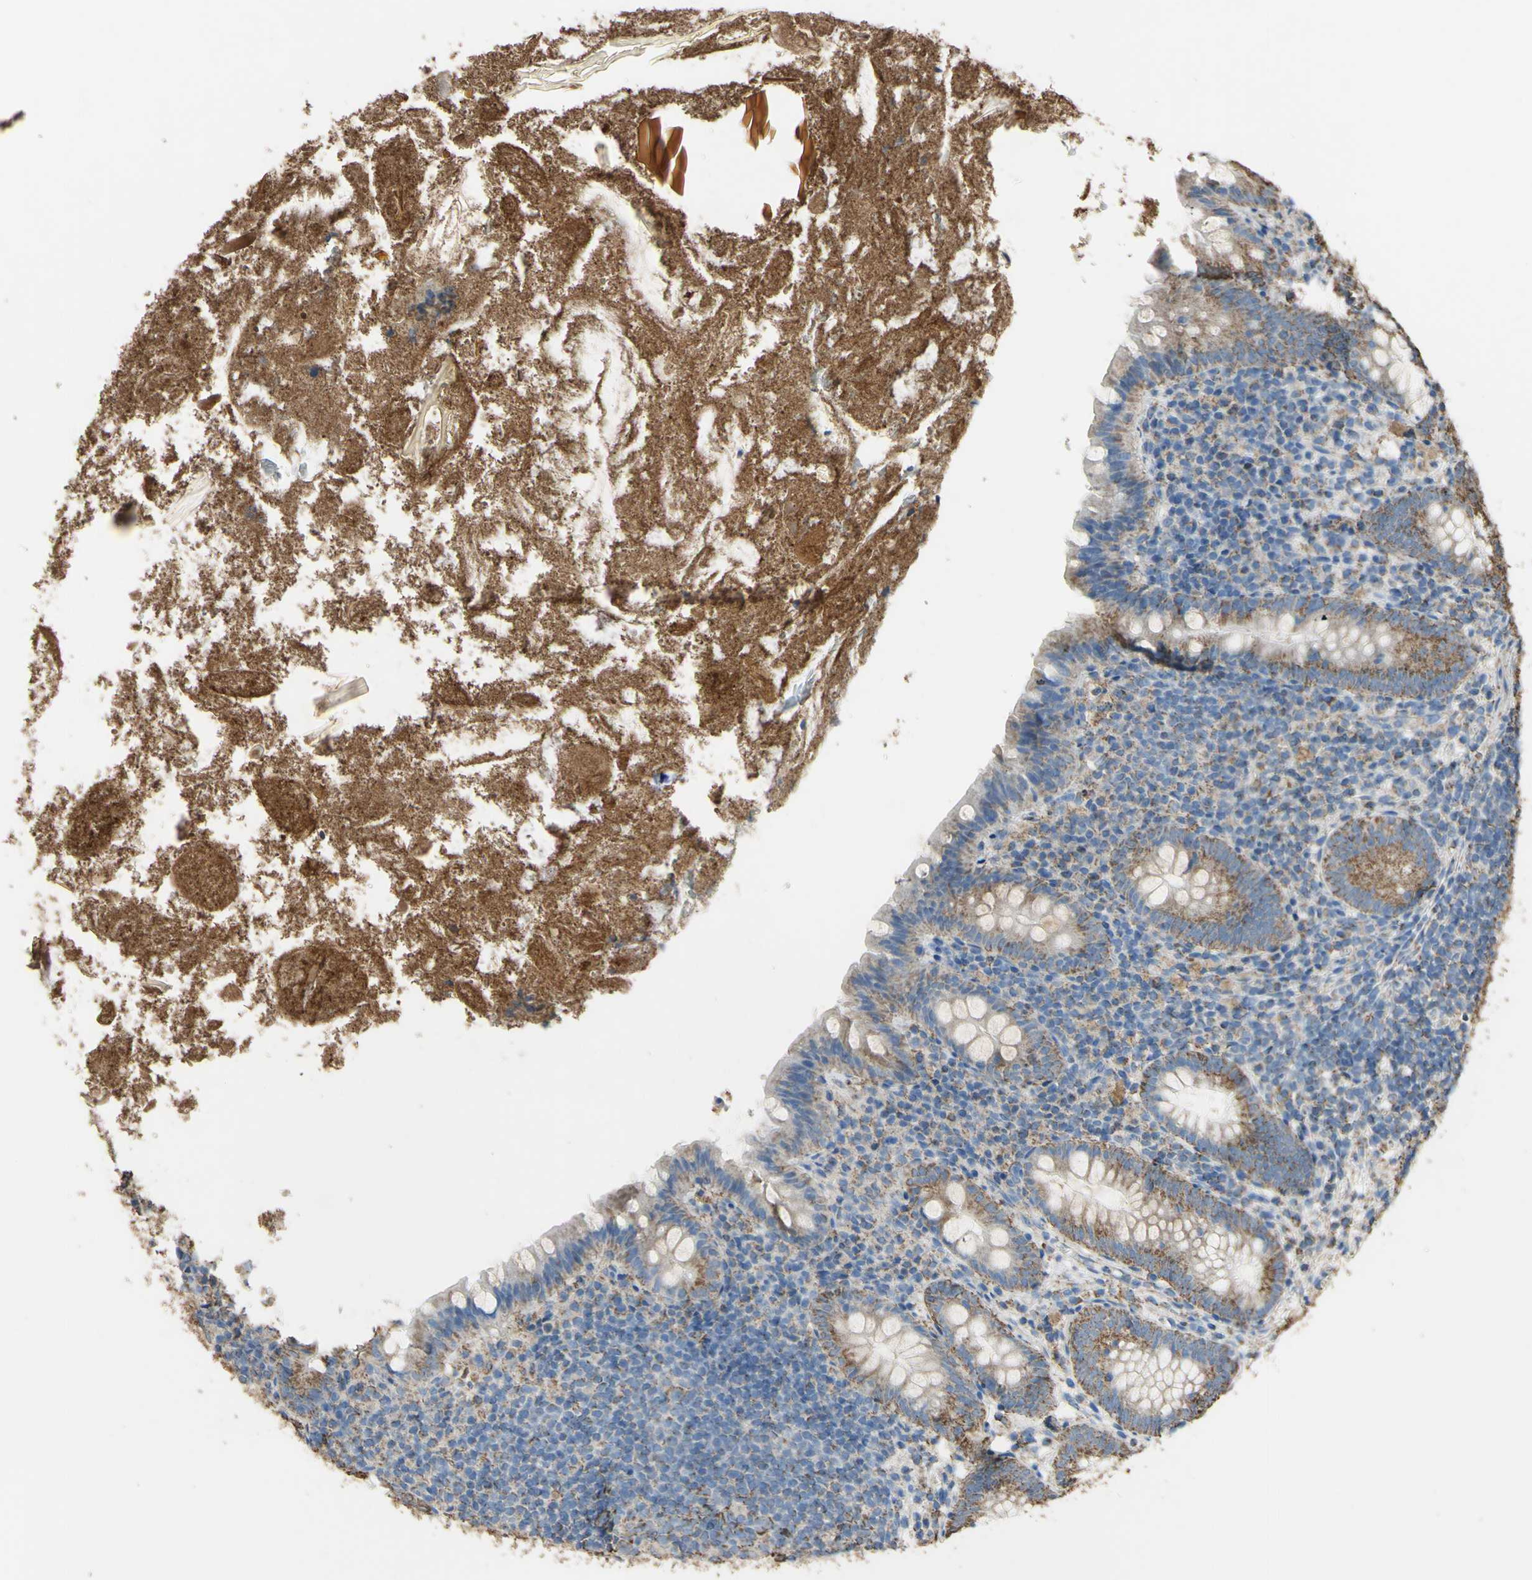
{"staining": {"intensity": "moderate", "quantity": "25%-75%", "location": "cytoplasmic/membranous"}, "tissue": "appendix", "cell_type": "Glandular cells", "image_type": "normal", "snomed": [{"axis": "morphology", "description": "Normal tissue, NOS"}, {"axis": "topography", "description": "Appendix"}], "caption": "Moderate cytoplasmic/membranous positivity for a protein is seen in about 25%-75% of glandular cells of normal appendix using IHC.", "gene": "CMKLR2", "patient": {"sex": "male", "age": 52}}